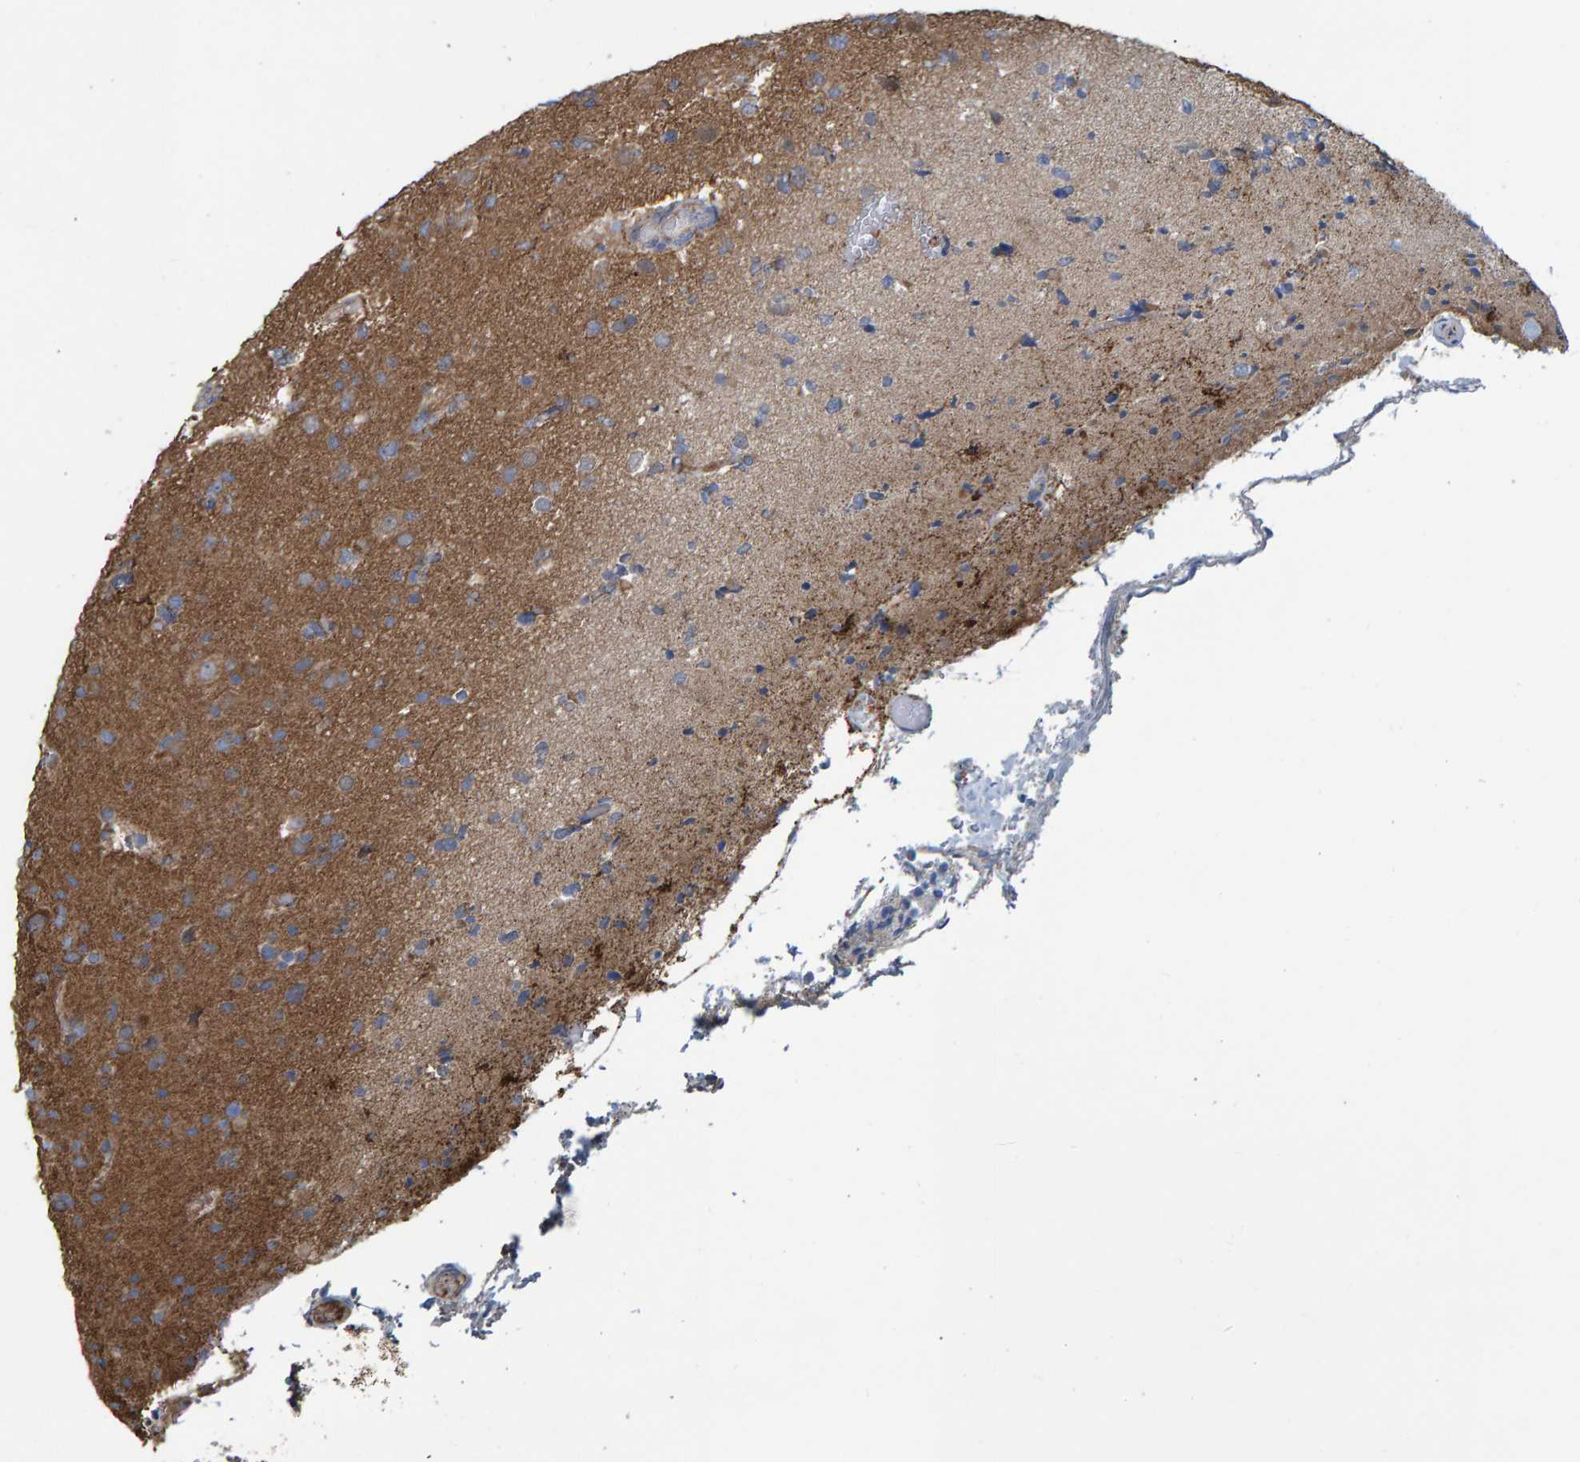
{"staining": {"intensity": "moderate", "quantity": "25%-75%", "location": "cytoplasmic/membranous"}, "tissue": "glioma", "cell_type": "Tumor cells", "image_type": "cancer", "snomed": [{"axis": "morphology", "description": "Glioma, malignant, Low grade"}, {"axis": "topography", "description": "Brain"}], "caption": "This photomicrograph displays glioma stained with IHC to label a protein in brown. The cytoplasmic/membranous of tumor cells show moderate positivity for the protein. Nuclei are counter-stained blue.", "gene": "LRSAM1", "patient": {"sex": "female", "age": 22}}